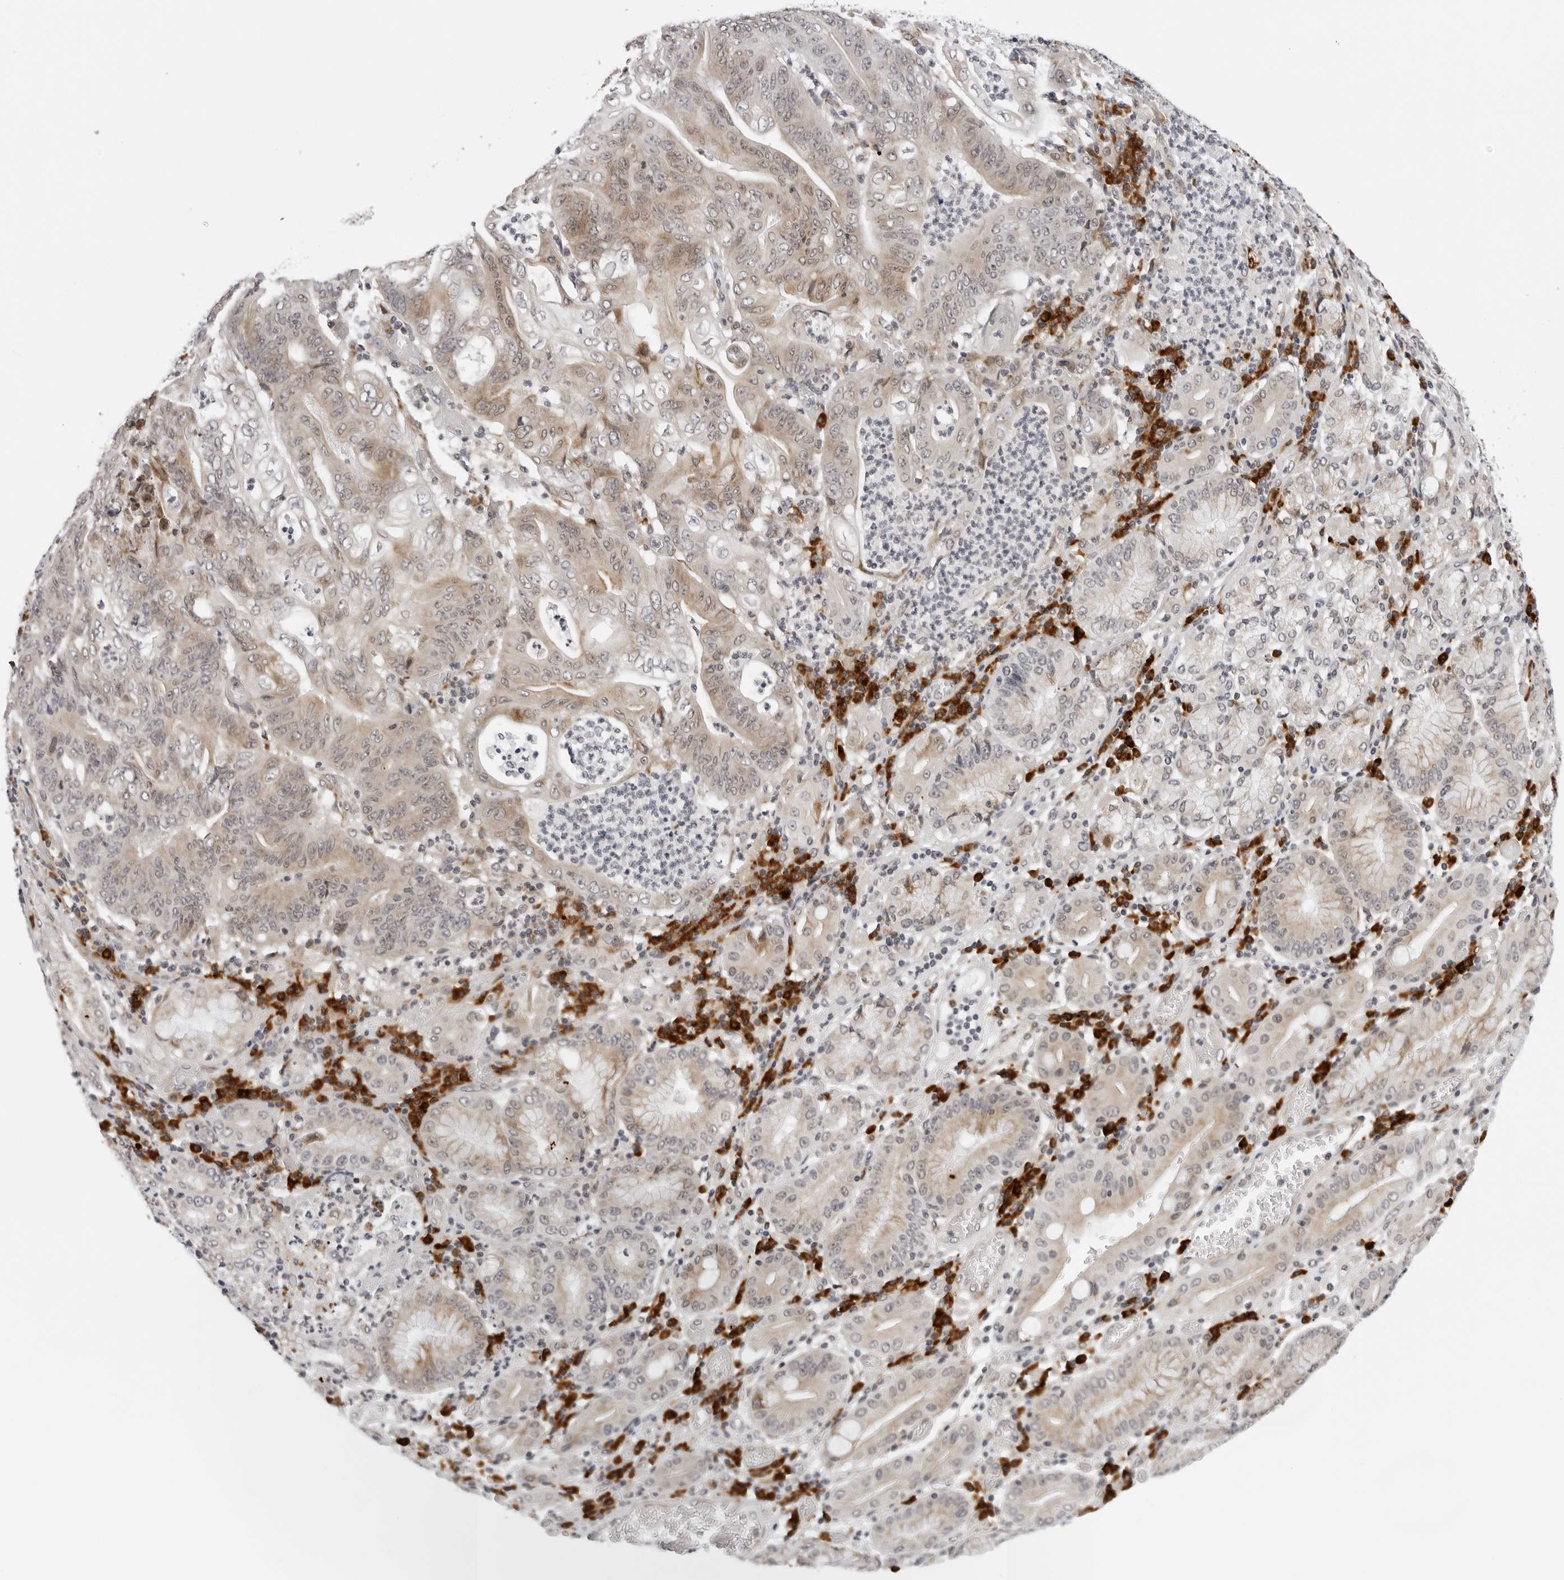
{"staining": {"intensity": "weak", "quantity": "25%-75%", "location": "cytoplasmic/membranous"}, "tissue": "stomach cancer", "cell_type": "Tumor cells", "image_type": "cancer", "snomed": [{"axis": "morphology", "description": "Adenocarcinoma, NOS"}, {"axis": "topography", "description": "Stomach"}], "caption": "Immunohistochemical staining of human stomach cancer (adenocarcinoma) shows low levels of weak cytoplasmic/membranous positivity in approximately 25%-75% of tumor cells. (DAB (3,3'-diaminobenzidine) IHC, brown staining for protein, blue staining for nuclei).", "gene": "IL17RA", "patient": {"sex": "female", "age": 73}}